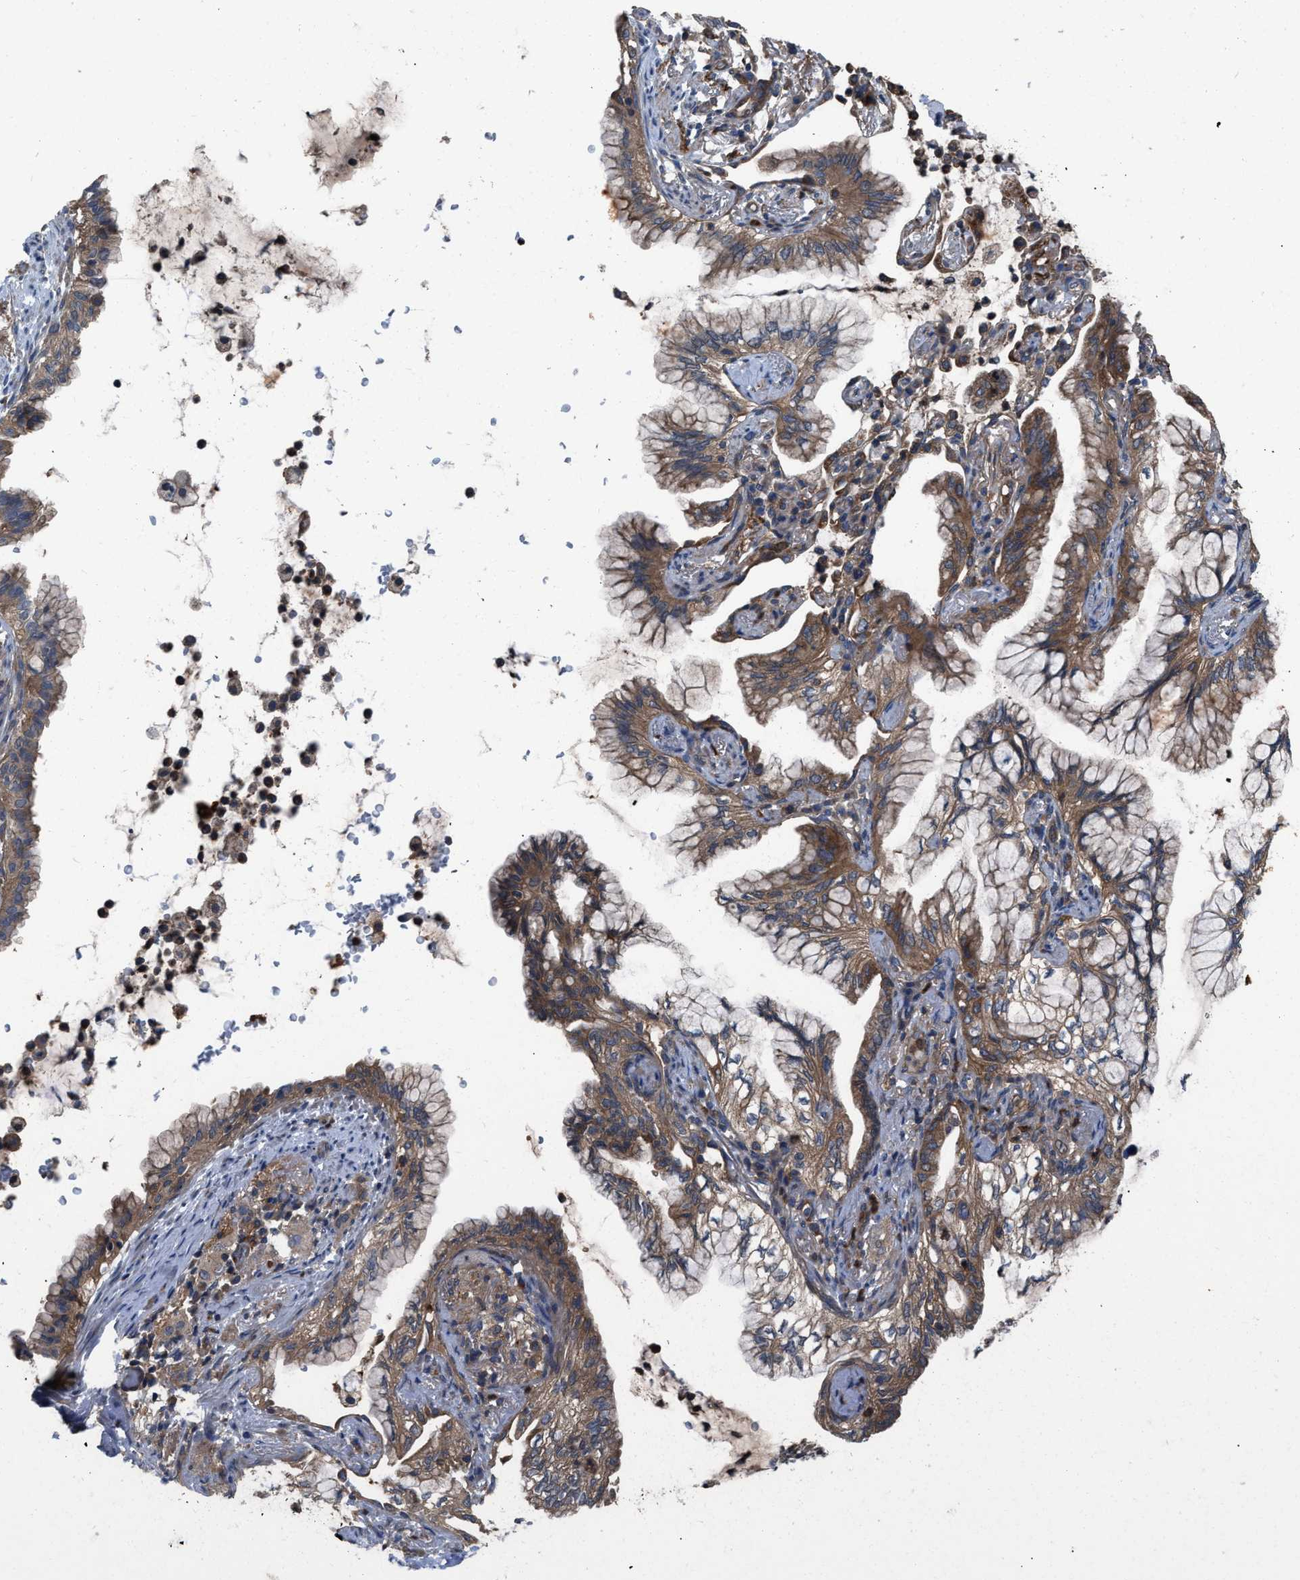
{"staining": {"intensity": "moderate", "quantity": ">75%", "location": "cytoplasmic/membranous"}, "tissue": "lung cancer", "cell_type": "Tumor cells", "image_type": "cancer", "snomed": [{"axis": "morphology", "description": "Adenocarcinoma, NOS"}, {"axis": "topography", "description": "Lung"}], "caption": "A histopathology image showing moderate cytoplasmic/membranous positivity in about >75% of tumor cells in lung adenocarcinoma, as visualized by brown immunohistochemical staining.", "gene": "USP25", "patient": {"sex": "female", "age": 70}}